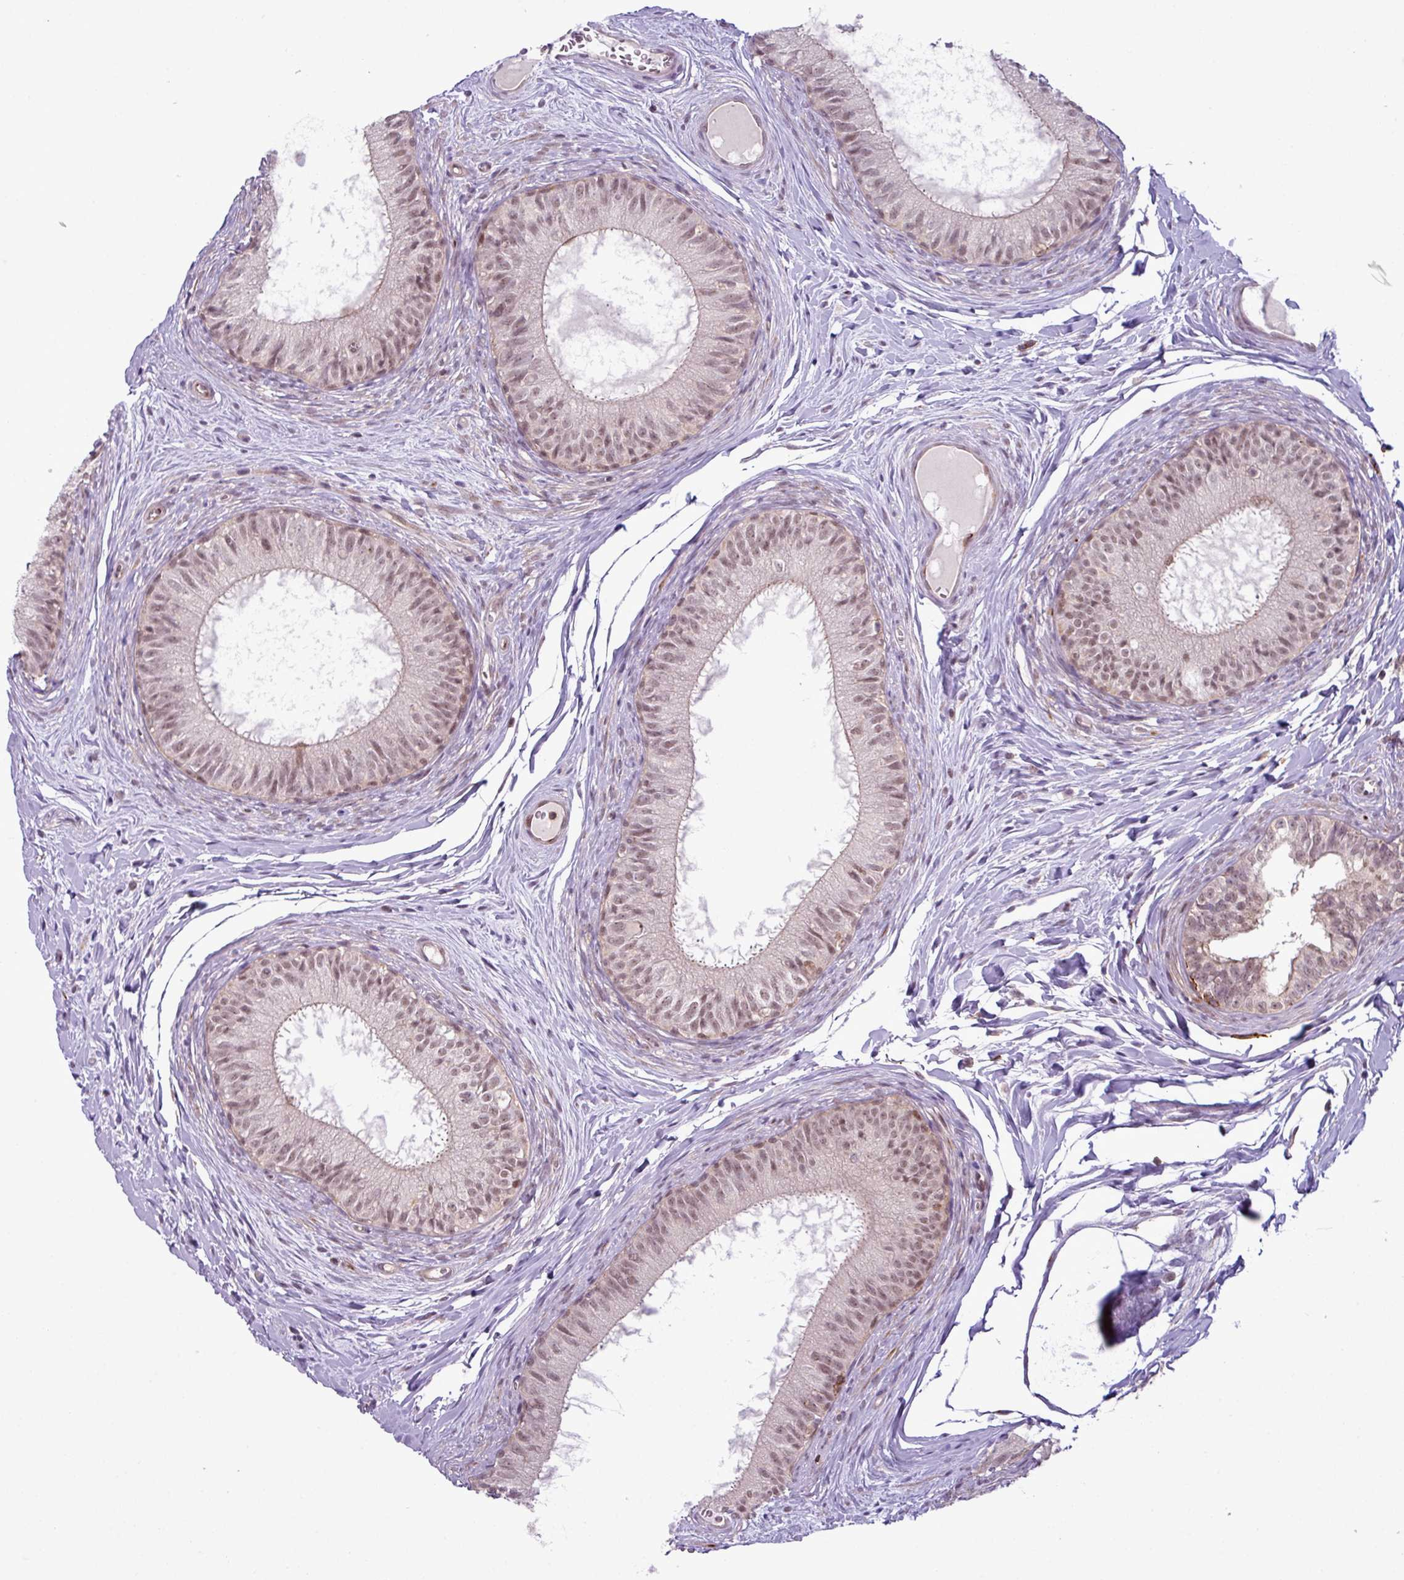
{"staining": {"intensity": "weak", "quantity": ">75%", "location": "nuclear"}, "tissue": "epididymis", "cell_type": "Glandular cells", "image_type": "normal", "snomed": [{"axis": "morphology", "description": "Normal tissue, NOS"}, {"axis": "topography", "description": "Epididymis"}], "caption": "Weak nuclear staining for a protein is seen in approximately >75% of glandular cells of normal epididymis using immunohistochemistry.", "gene": "ZC2HC1C", "patient": {"sex": "male", "age": 25}}